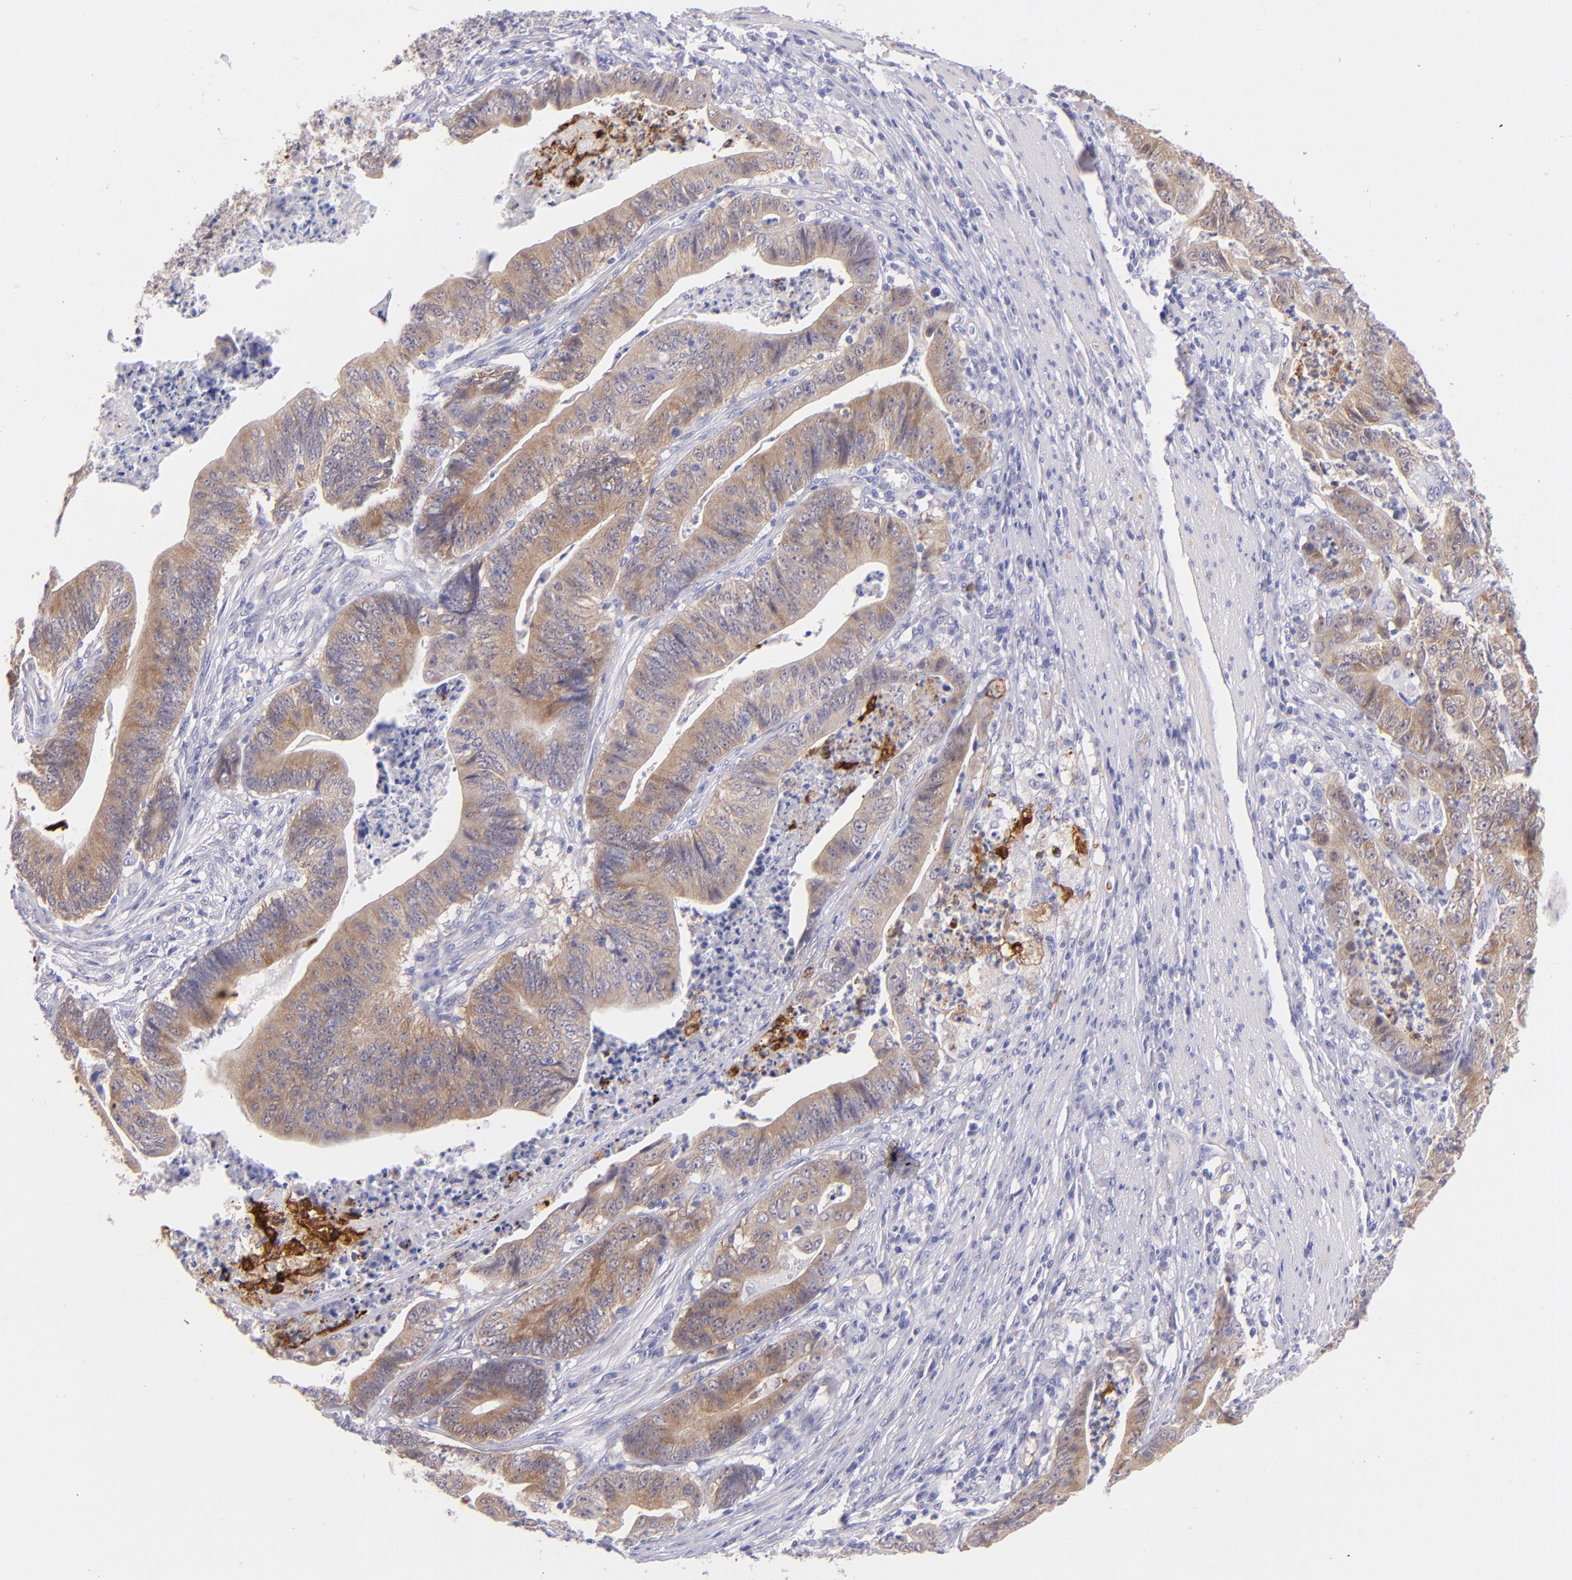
{"staining": {"intensity": "moderate", "quantity": ">75%", "location": "cytoplasmic/membranous"}, "tissue": "stomach cancer", "cell_type": "Tumor cells", "image_type": "cancer", "snomed": [{"axis": "morphology", "description": "Adenocarcinoma, NOS"}, {"axis": "topography", "description": "Stomach, lower"}], "caption": "Brown immunohistochemical staining in human stomach adenocarcinoma exhibits moderate cytoplasmic/membranous expression in about >75% of tumor cells. (IHC, brightfield microscopy, high magnification).", "gene": "SH2D4A", "patient": {"sex": "female", "age": 86}}